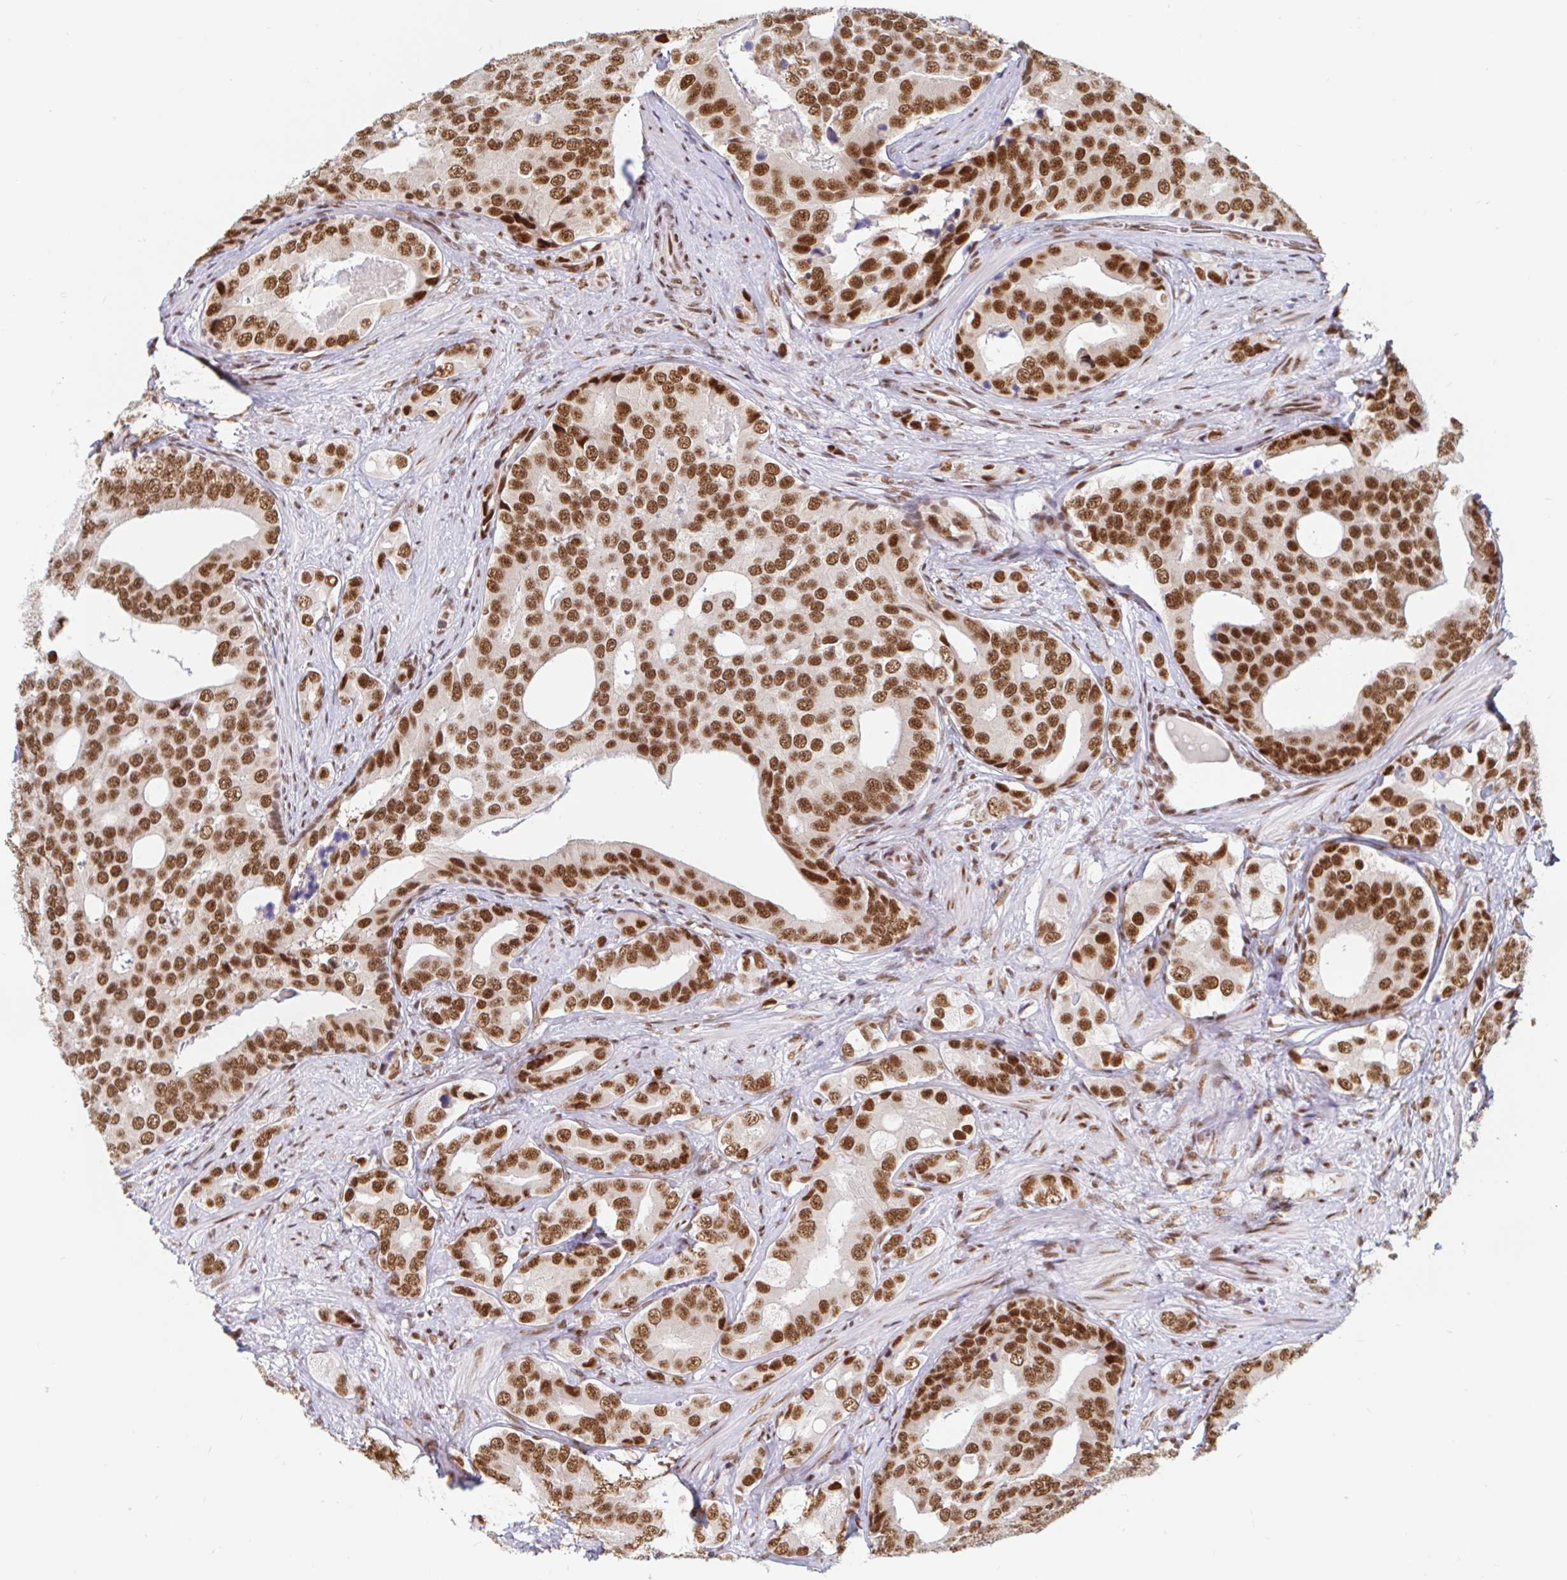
{"staining": {"intensity": "moderate", "quantity": ">75%", "location": "nuclear"}, "tissue": "prostate cancer", "cell_type": "Tumor cells", "image_type": "cancer", "snomed": [{"axis": "morphology", "description": "Adenocarcinoma, High grade"}, {"axis": "topography", "description": "Prostate"}], "caption": "Prostate cancer was stained to show a protein in brown. There is medium levels of moderate nuclear expression in approximately >75% of tumor cells.", "gene": "RBMX", "patient": {"sex": "male", "age": 62}}